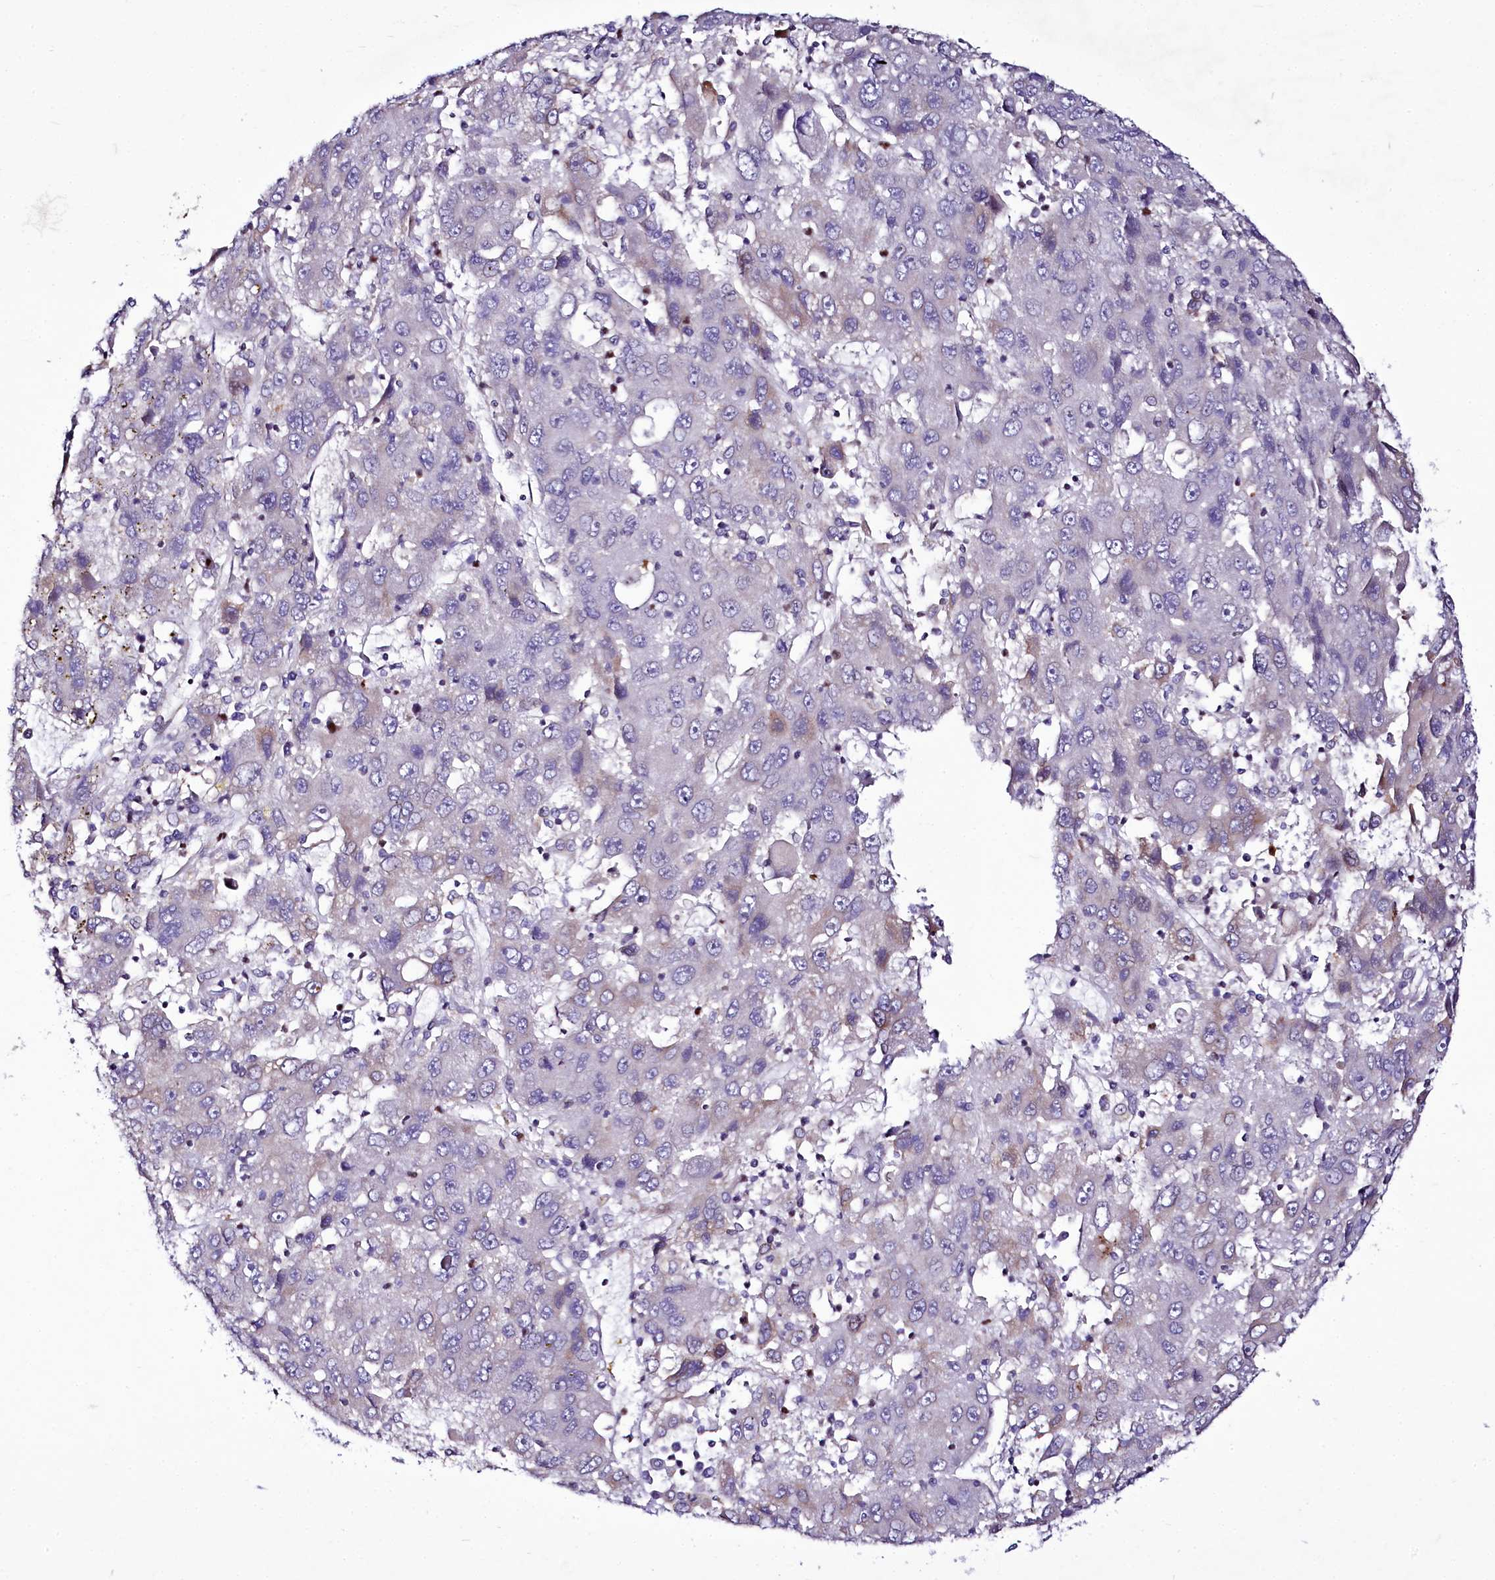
{"staining": {"intensity": "weak", "quantity": "<25%", "location": "cytoplasmic/membranous"}, "tissue": "liver cancer", "cell_type": "Tumor cells", "image_type": "cancer", "snomed": [{"axis": "morphology", "description": "Carcinoma, Hepatocellular, NOS"}, {"axis": "topography", "description": "Liver"}], "caption": "Immunohistochemistry photomicrograph of human liver cancer (hepatocellular carcinoma) stained for a protein (brown), which exhibits no positivity in tumor cells.", "gene": "ZC3H12C", "patient": {"sex": "male", "age": 49}}